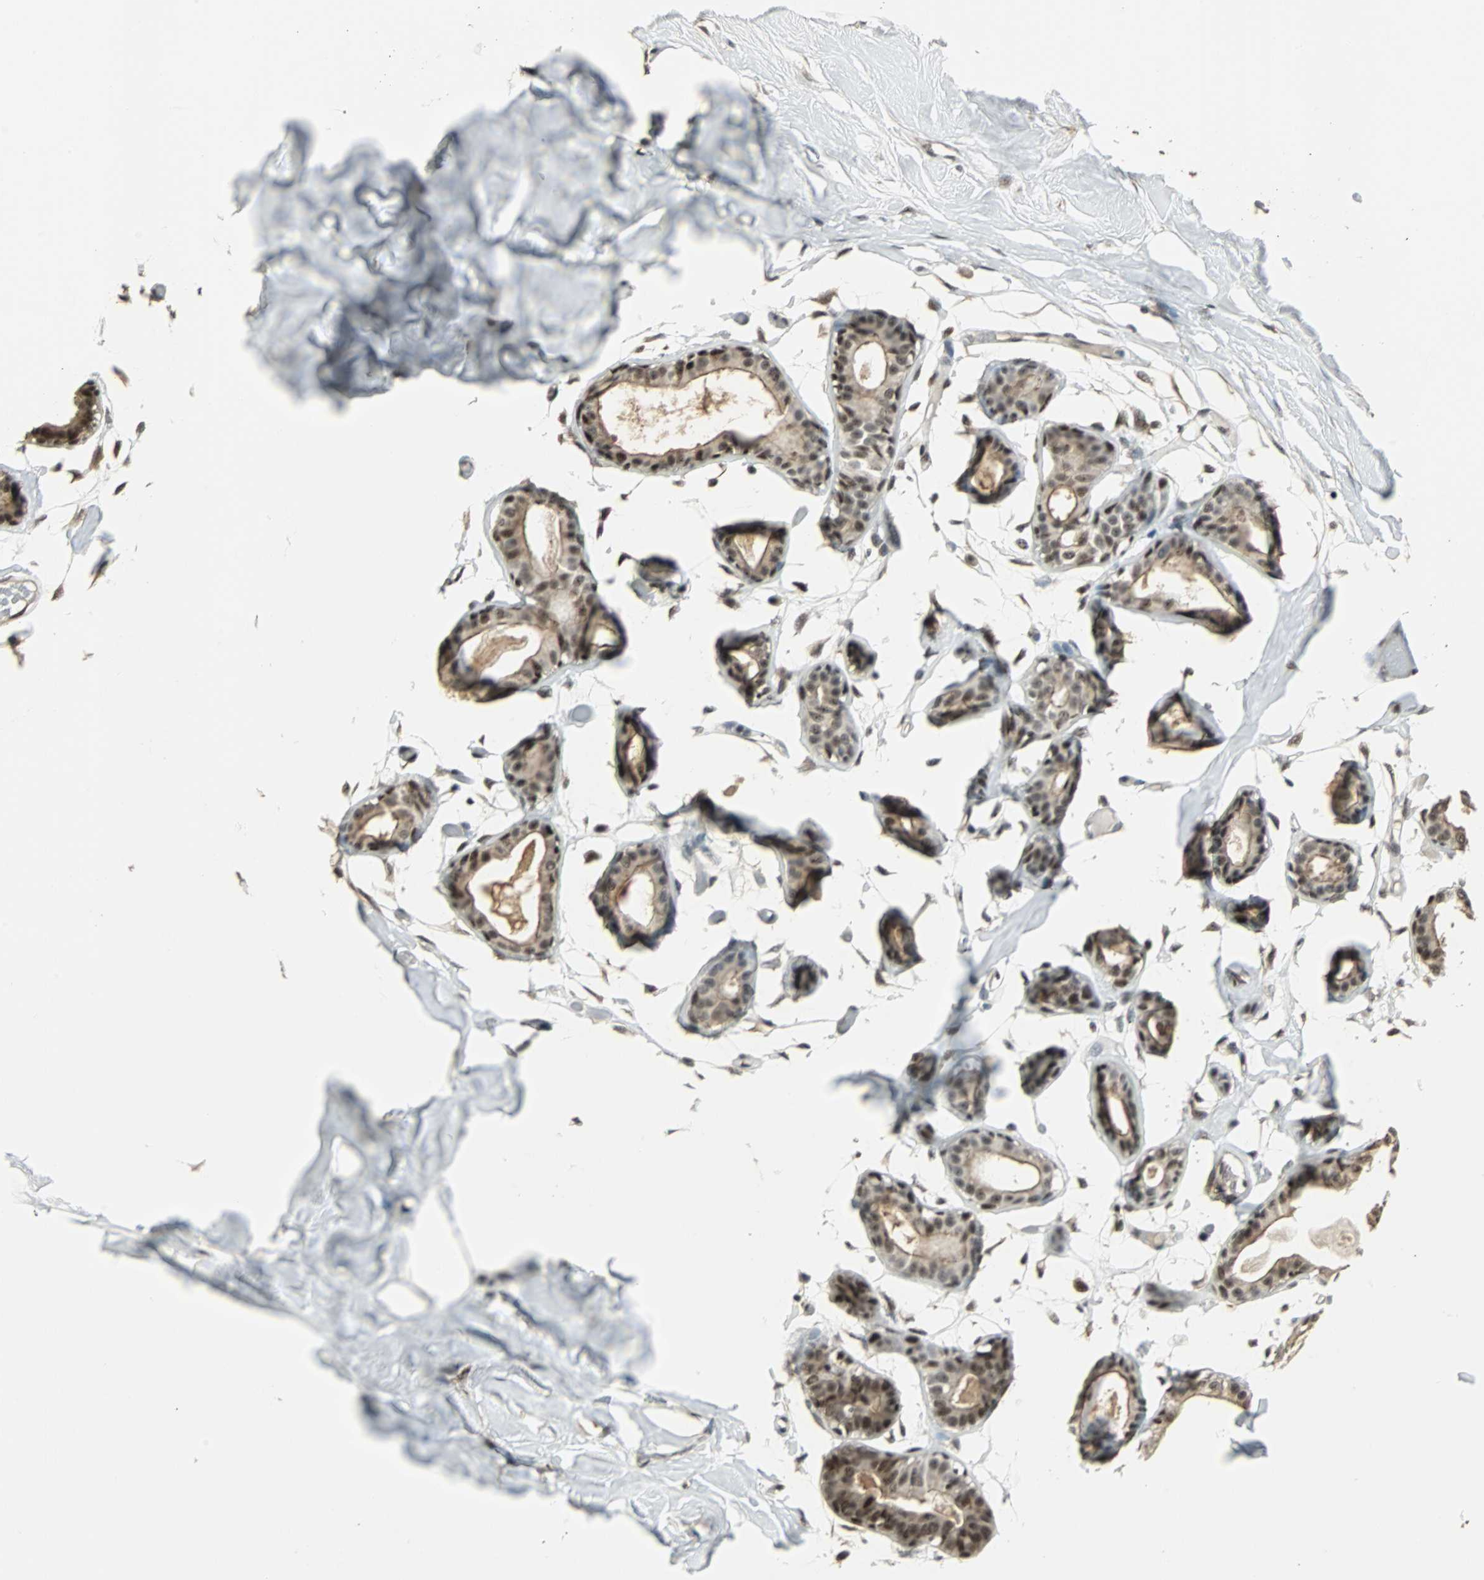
{"staining": {"intensity": "weak", "quantity": ">75%", "location": "cytoplasmic/membranous"}, "tissue": "breast", "cell_type": "Adipocytes", "image_type": "normal", "snomed": [{"axis": "morphology", "description": "Normal tissue, NOS"}, {"axis": "topography", "description": "Breast"}, {"axis": "topography", "description": "Soft tissue"}], "caption": "The photomicrograph demonstrates a brown stain indicating the presence of a protein in the cytoplasmic/membranous of adipocytes in breast. Immunohistochemistry (ihc) stains the protein of interest in brown and the nuclei are stained blue.", "gene": "MED4", "patient": {"sex": "female", "age": 25}}